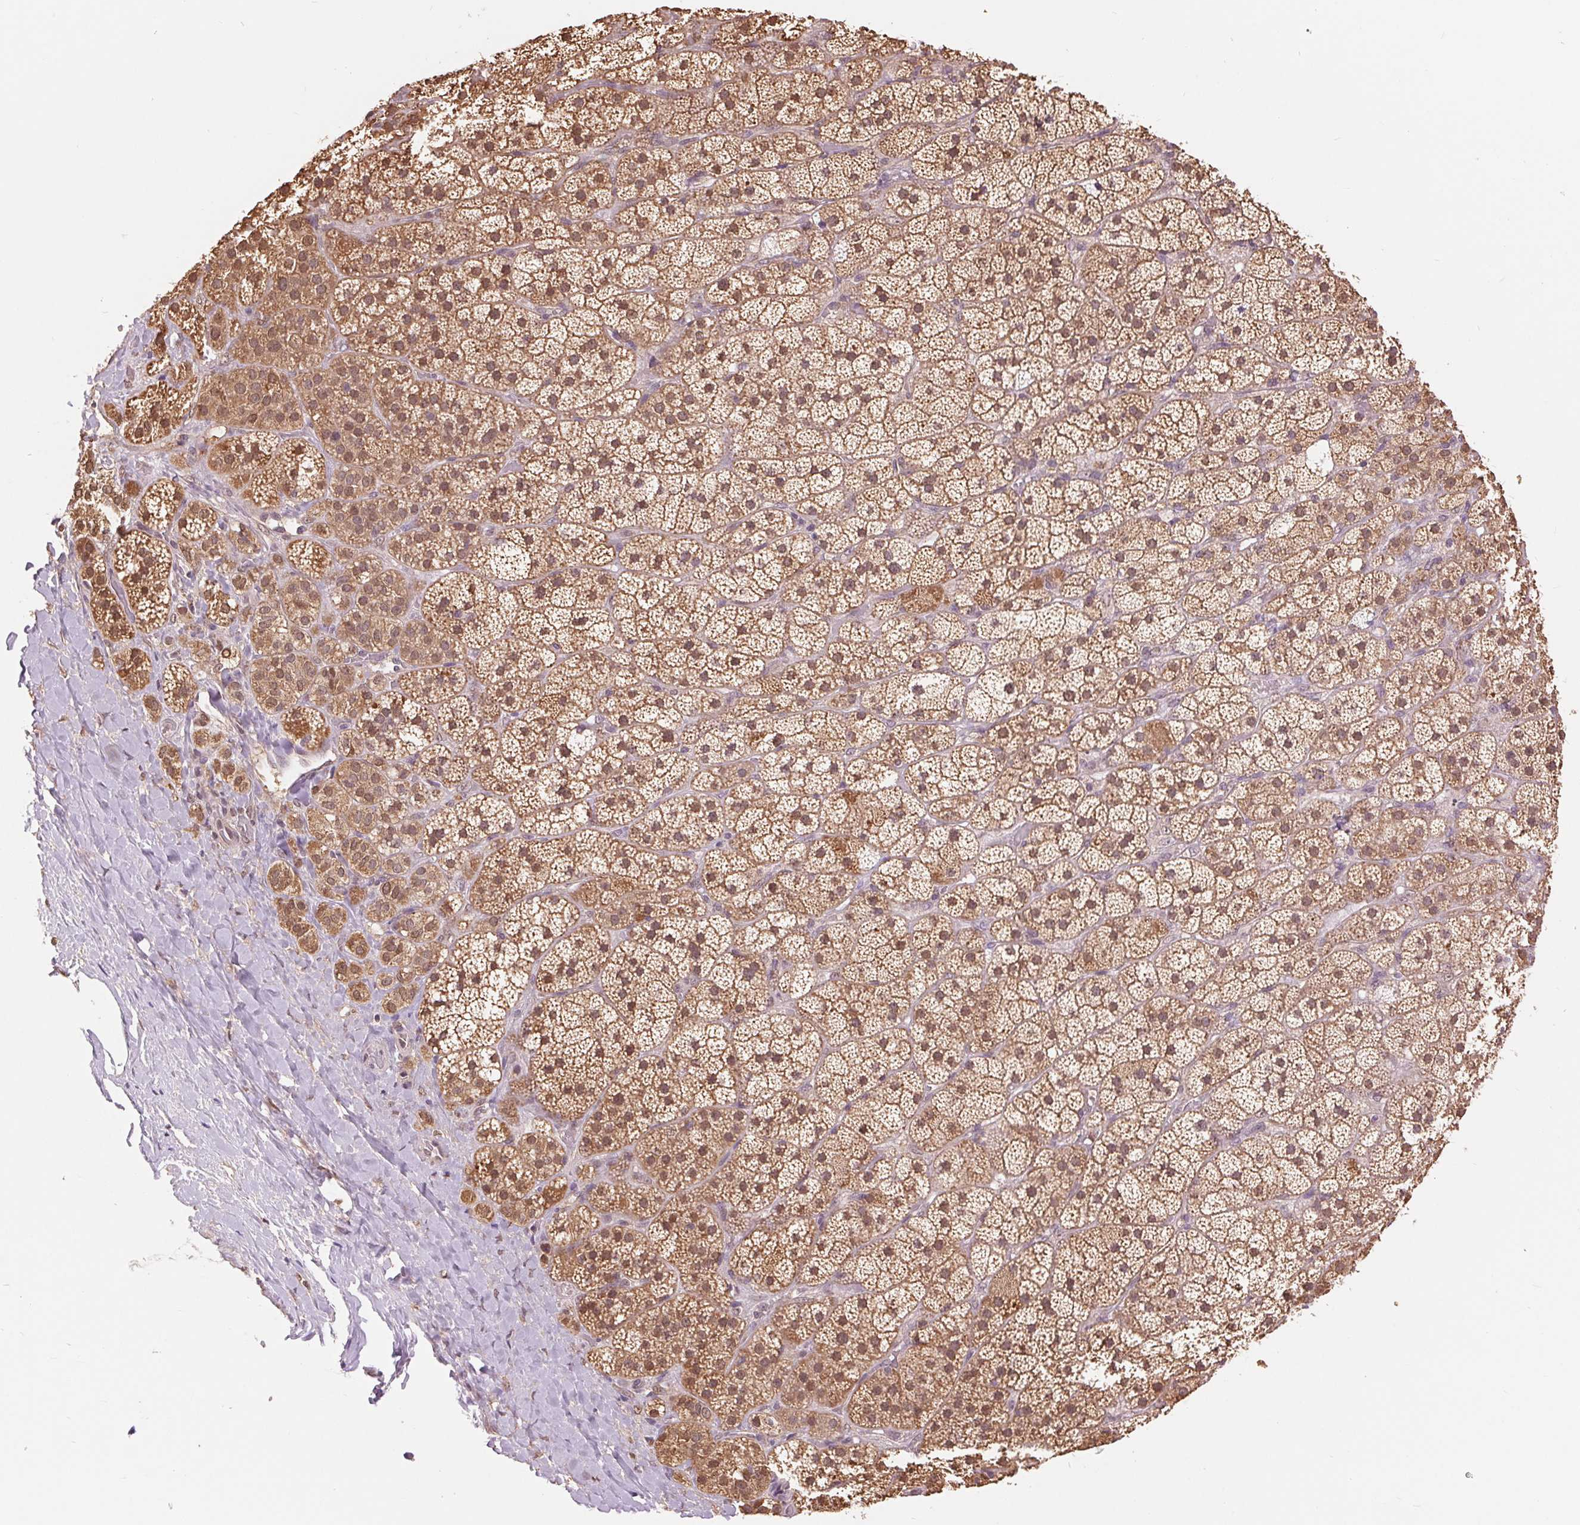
{"staining": {"intensity": "moderate", "quantity": ">75%", "location": "cytoplasmic/membranous,nuclear"}, "tissue": "adrenal gland", "cell_type": "Glandular cells", "image_type": "normal", "snomed": [{"axis": "morphology", "description": "Normal tissue, NOS"}, {"axis": "topography", "description": "Adrenal gland"}], "caption": "Immunohistochemical staining of unremarkable adrenal gland demonstrates medium levels of moderate cytoplasmic/membranous,nuclear staining in approximately >75% of glandular cells.", "gene": "TMEM273", "patient": {"sex": "male", "age": 57}}